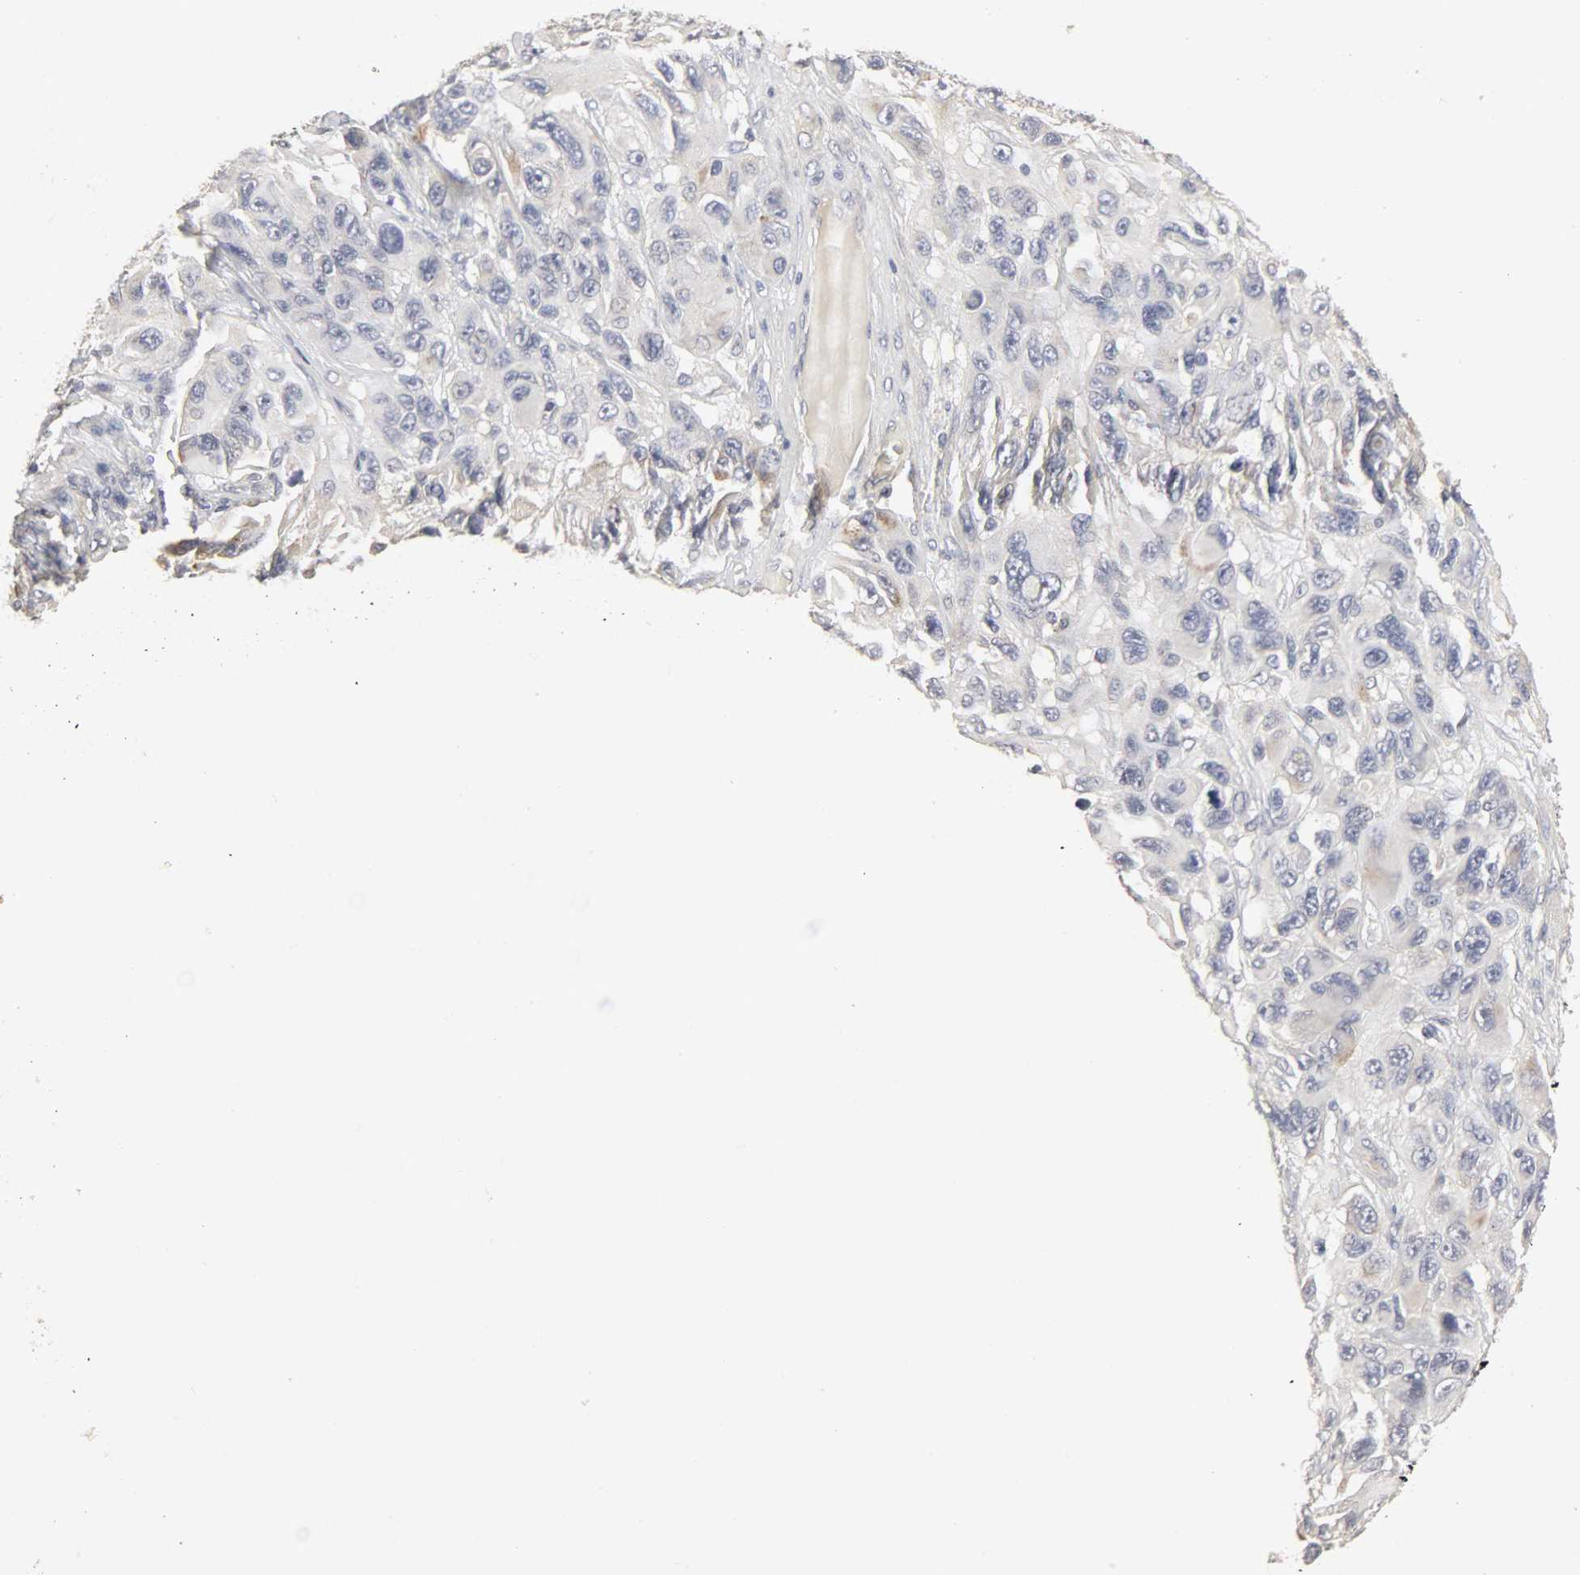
{"staining": {"intensity": "negative", "quantity": "none", "location": "none"}, "tissue": "melanoma", "cell_type": "Tumor cells", "image_type": "cancer", "snomed": [{"axis": "morphology", "description": "Malignant melanoma, NOS"}, {"axis": "topography", "description": "Skin"}], "caption": "Tumor cells show no significant protein expression in melanoma.", "gene": "SLC10A2", "patient": {"sex": "male", "age": 53}}